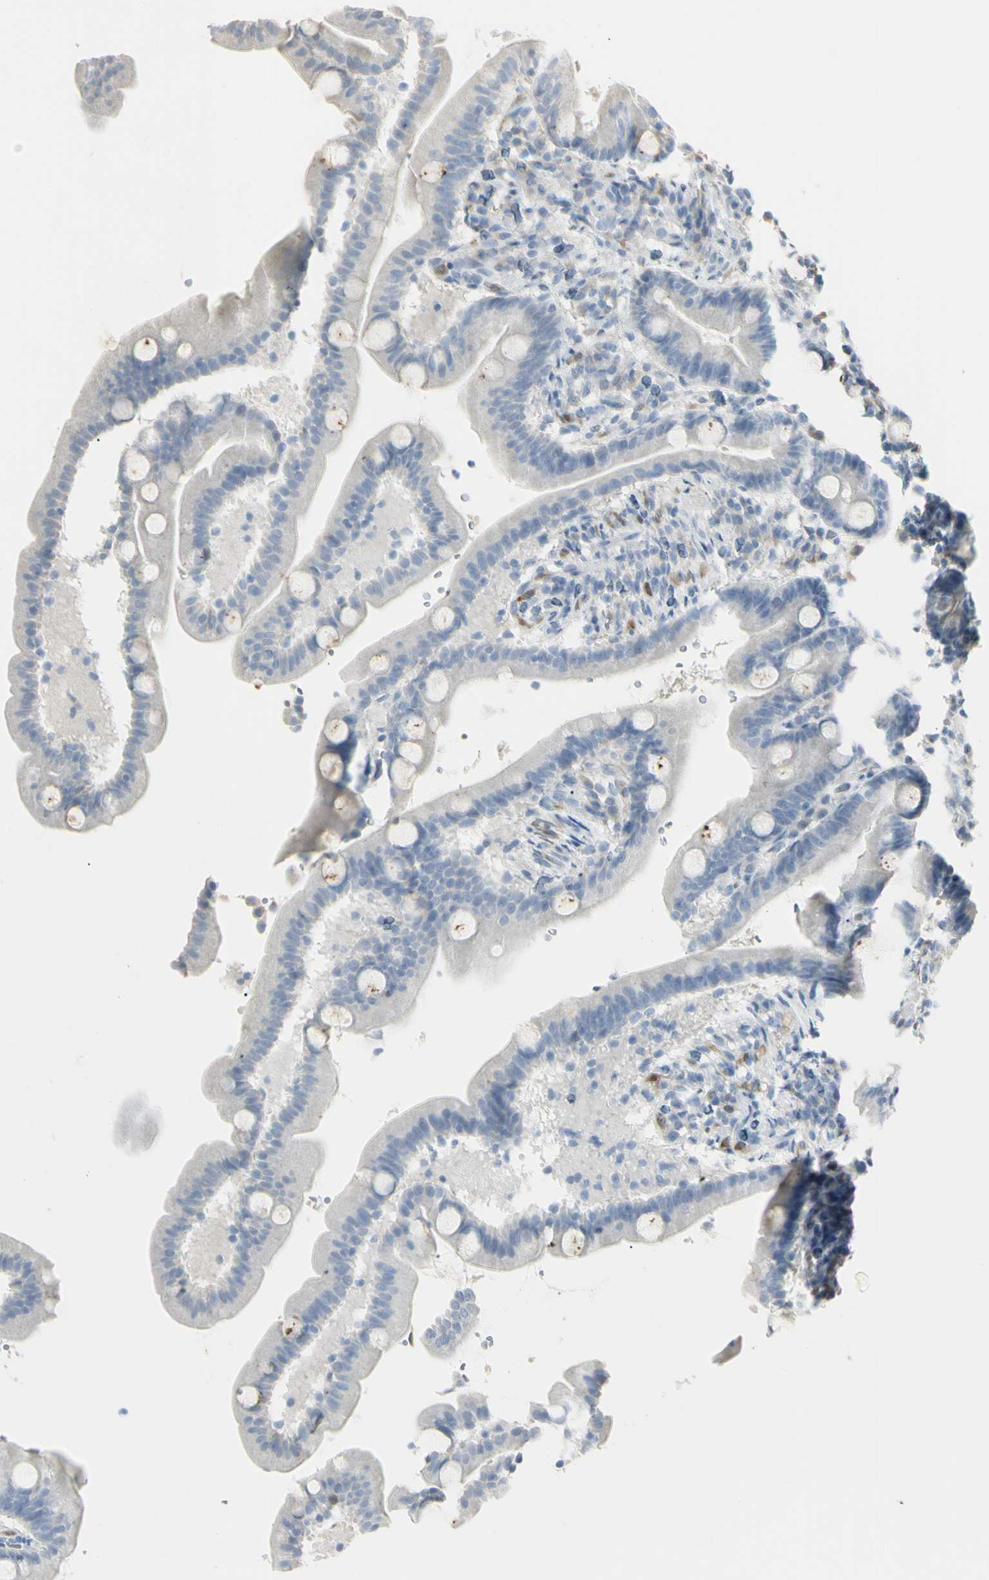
{"staining": {"intensity": "negative", "quantity": "none", "location": "none"}, "tissue": "duodenum", "cell_type": "Glandular cells", "image_type": "normal", "snomed": [{"axis": "morphology", "description": "Normal tissue, NOS"}, {"axis": "topography", "description": "Duodenum"}], "caption": "High power microscopy image of an immunohistochemistry micrograph of benign duodenum, revealing no significant staining in glandular cells.", "gene": "PIP", "patient": {"sex": "male", "age": 54}}